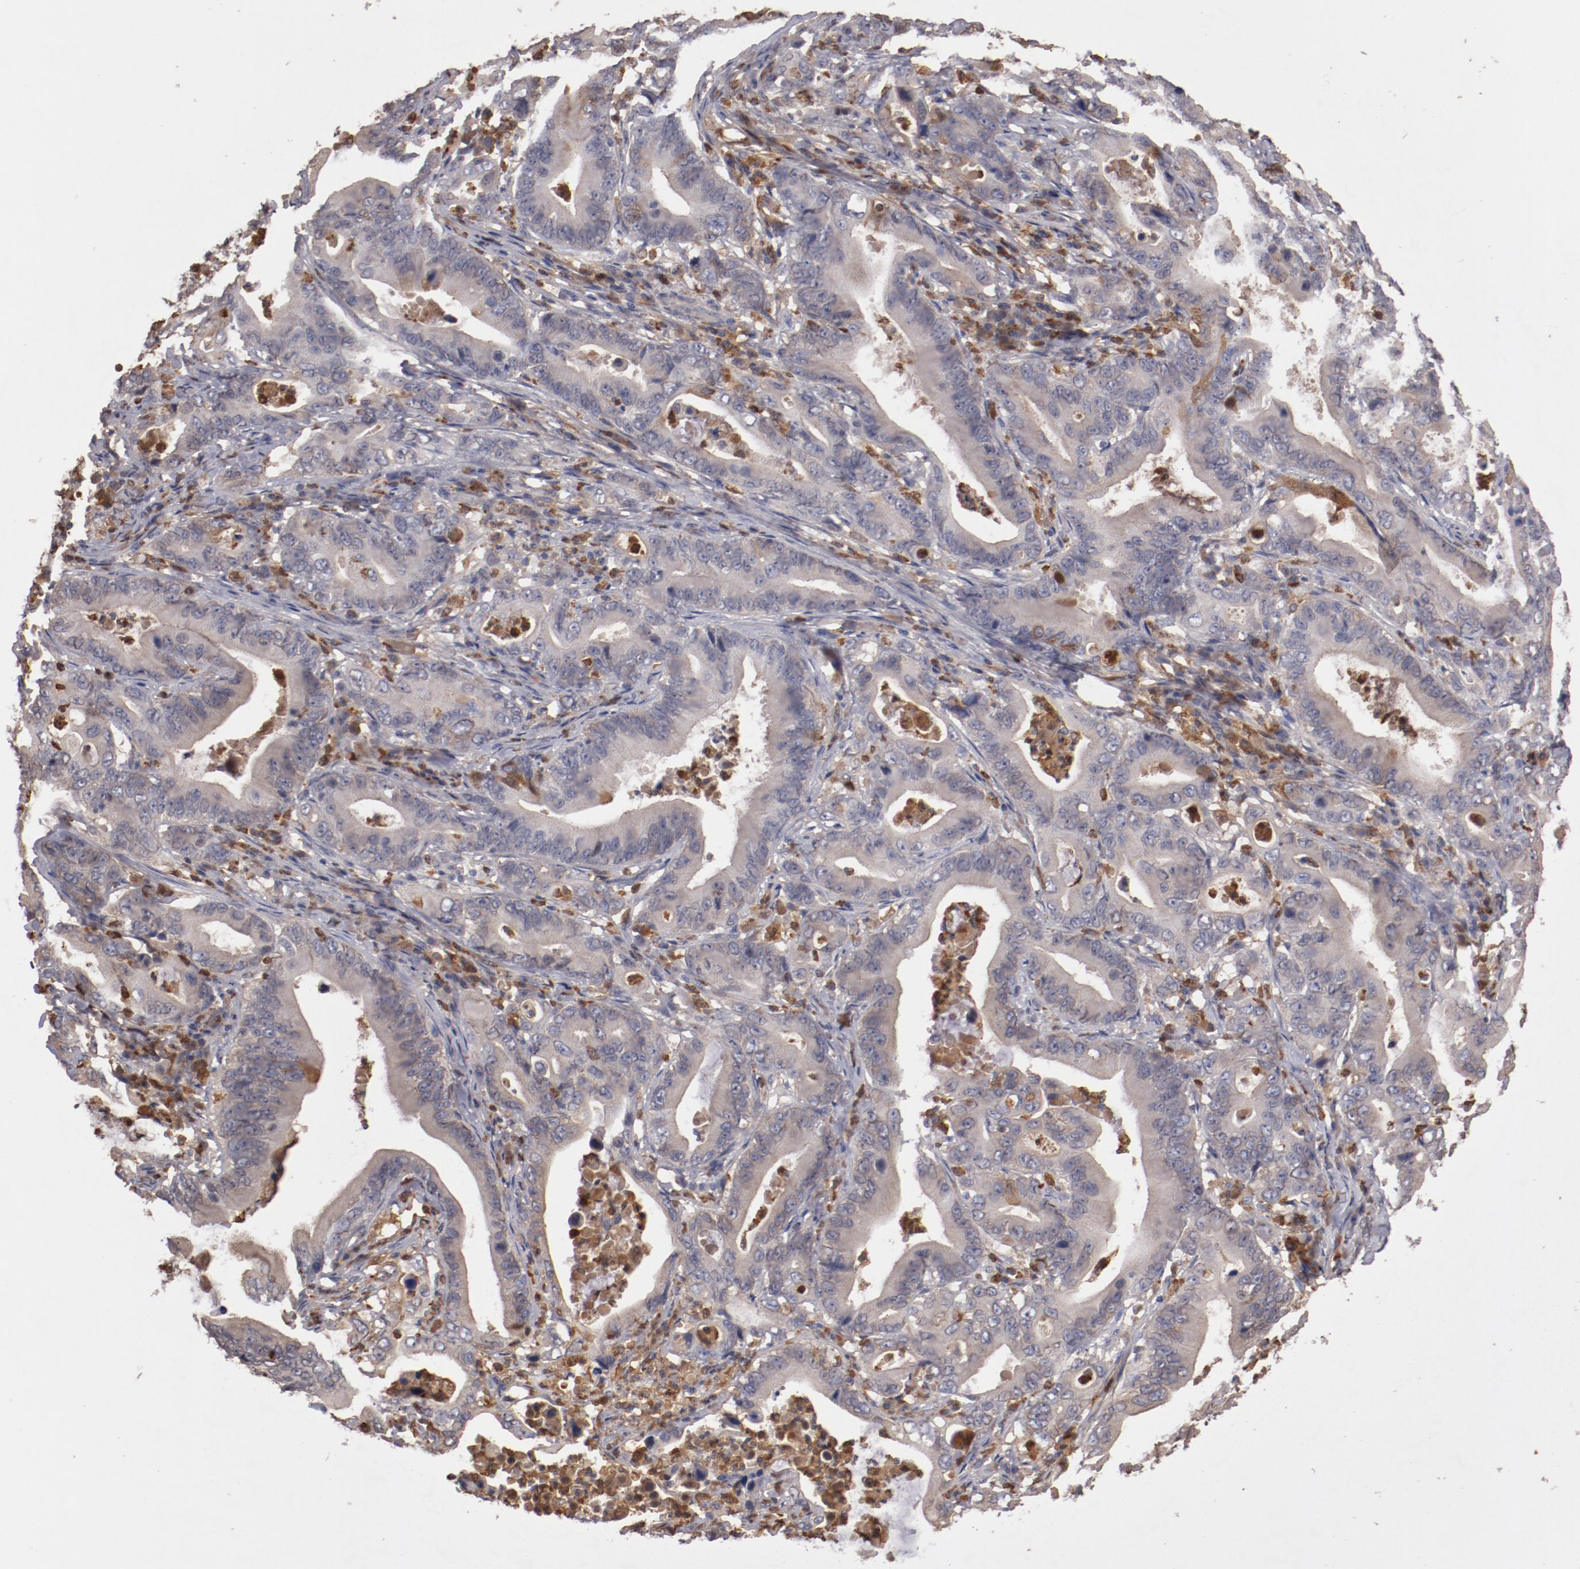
{"staining": {"intensity": "weak", "quantity": ">75%", "location": "cytoplasmic/membranous"}, "tissue": "stomach cancer", "cell_type": "Tumor cells", "image_type": "cancer", "snomed": [{"axis": "morphology", "description": "Adenocarcinoma, NOS"}, {"axis": "topography", "description": "Stomach, upper"}], "caption": "The image shows a brown stain indicating the presence of a protein in the cytoplasmic/membranous of tumor cells in adenocarcinoma (stomach). The protein is shown in brown color, while the nuclei are stained blue.", "gene": "SERPINA7", "patient": {"sex": "male", "age": 63}}